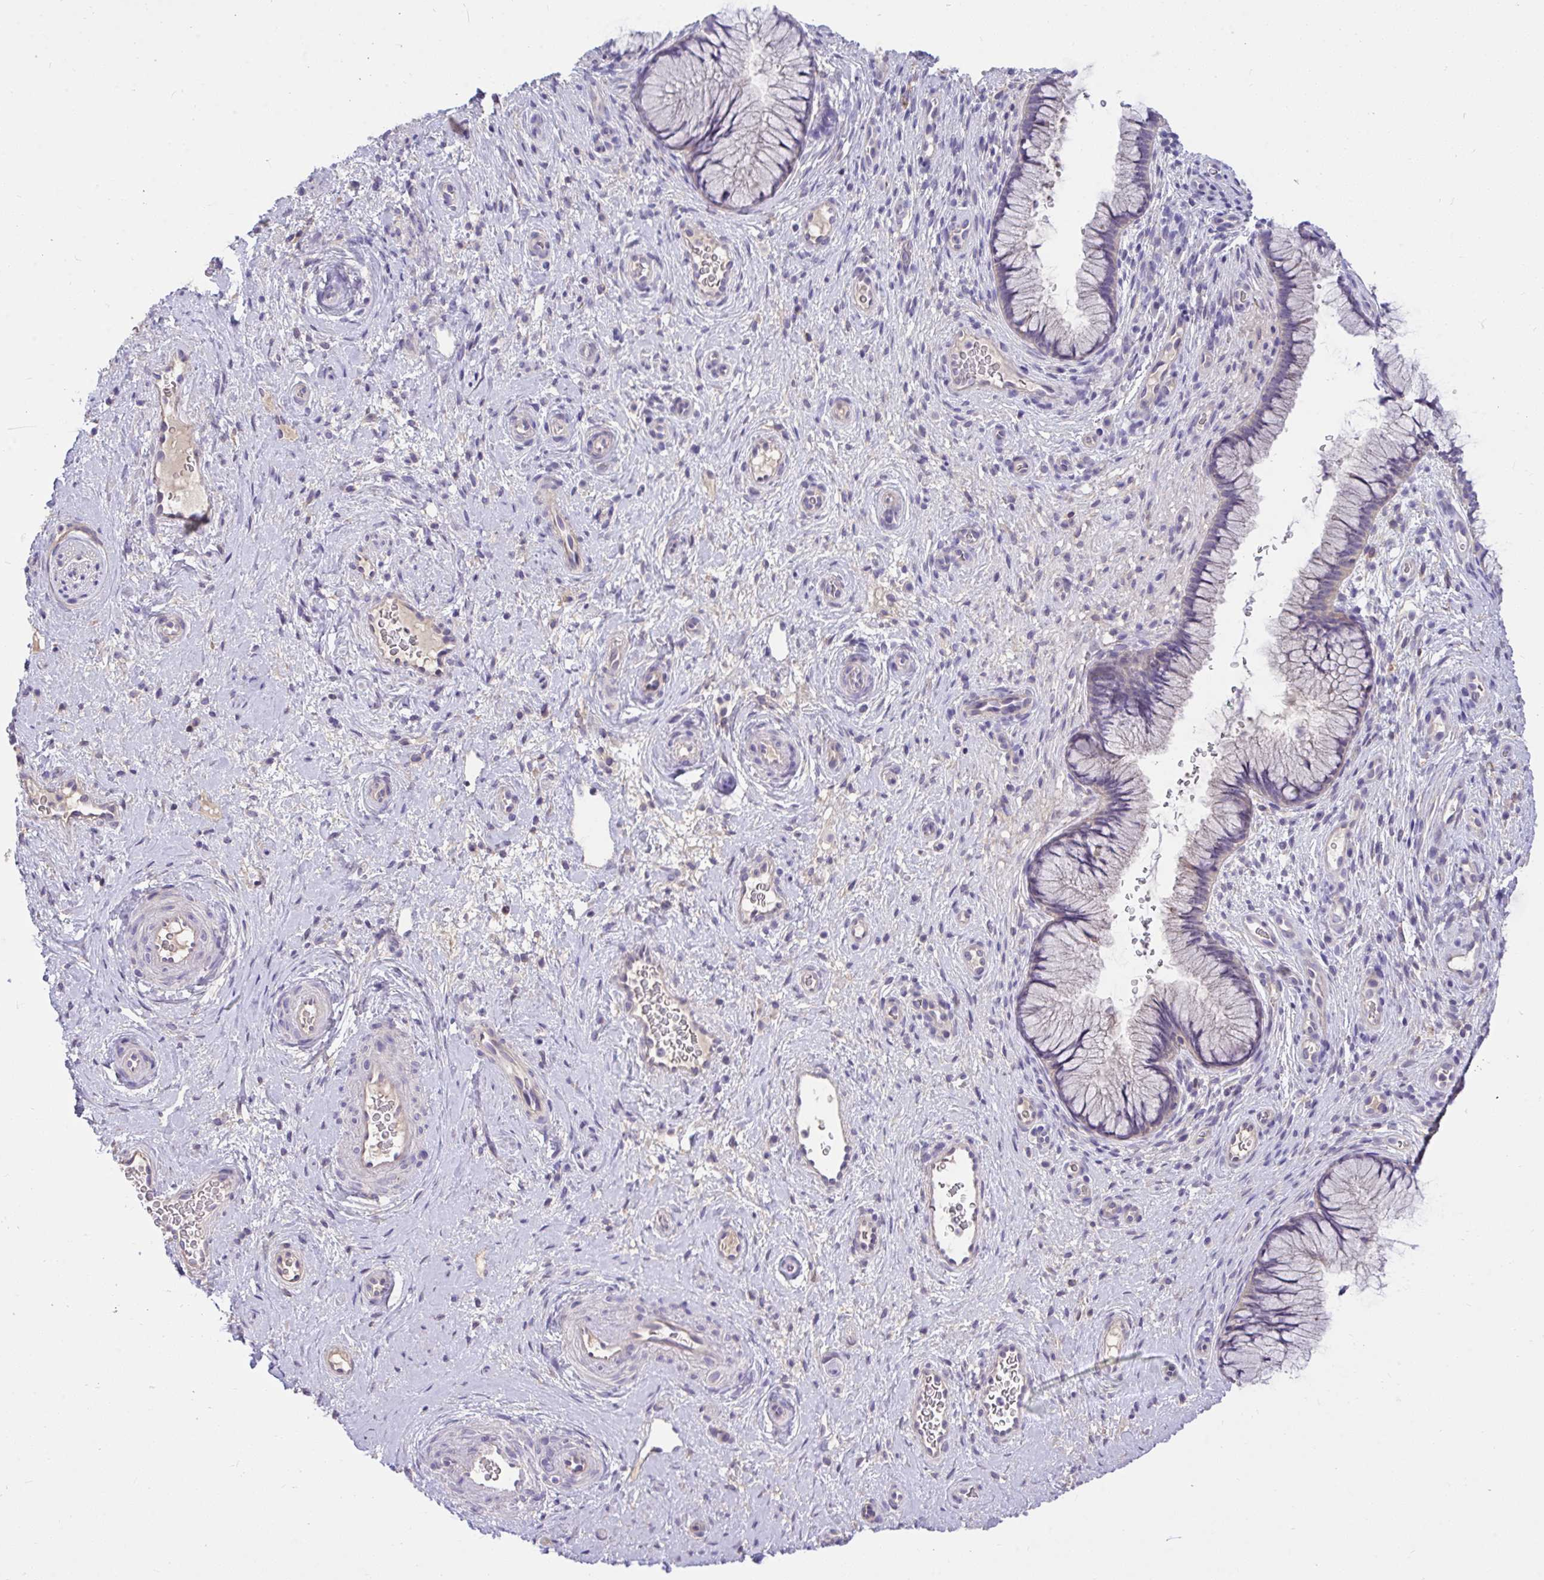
{"staining": {"intensity": "negative", "quantity": "none", "location": "none"}, "tissue": "cervix", "cell_type": "Glandular cells", "image_type": "normal", "snomed": [{"axis": "morphology", "description": "Normal tissue, NOS"}, {"axis": "topography", "description": "Cervix"}], "caption": "Image shows no protein positivity in glandular cells of normal cervix.", "gene": "TLN2", "patient": {"sex": "female", "age": 34}}